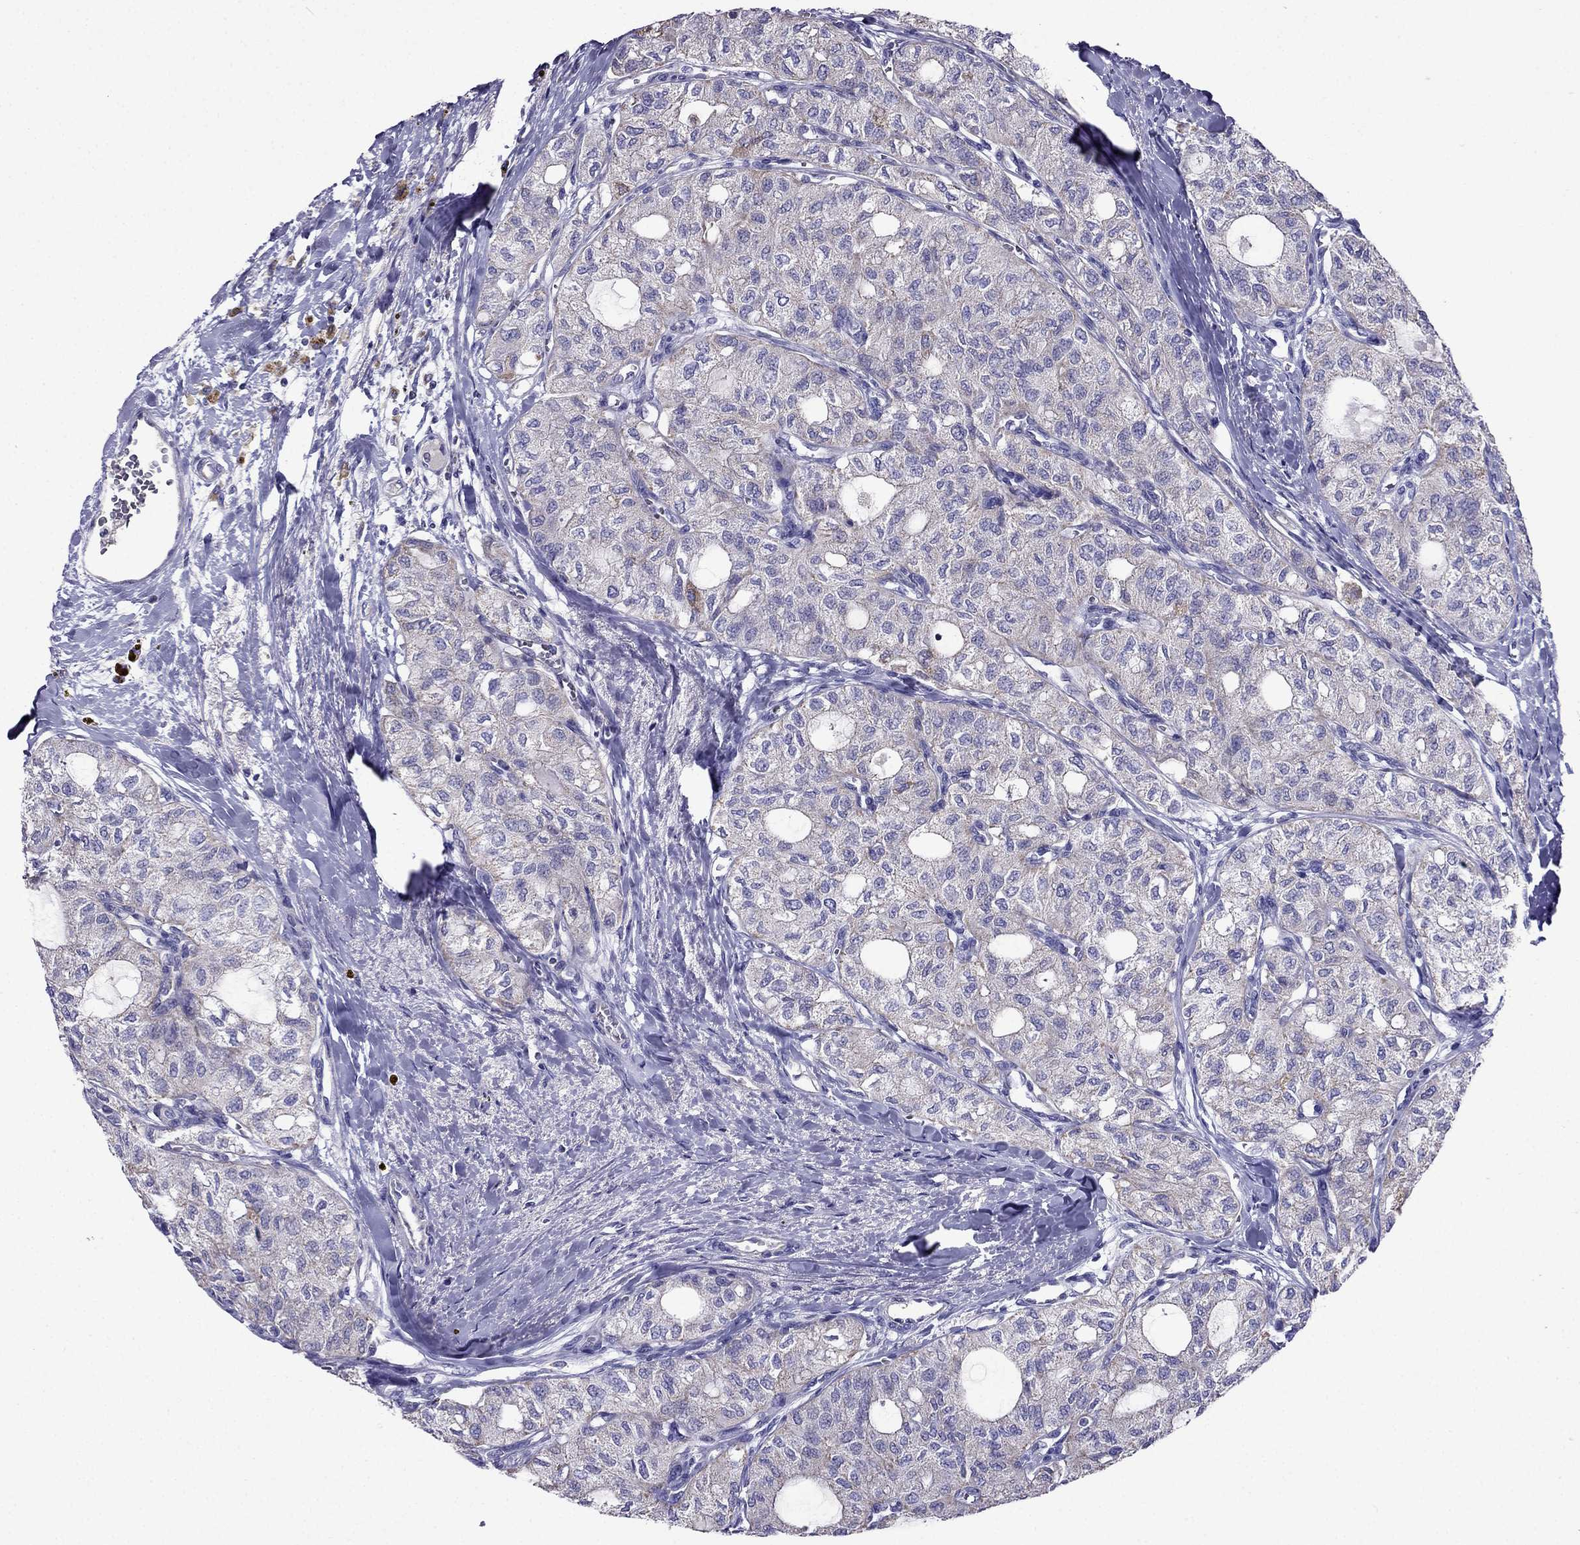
{"staining": {"intensity": "negative", "quantity": "none", "location": "none"}, "tissue": "thyroid cancer", "cell_type": "Tumor cells", "image_type": "cancer", "snomed": [{"axis": "morphology", "description": "Follicular adenoma carcinoma, NOS"}, {"axis": "topography", "description": "Thyroid gland"}], "caption": "Thyroid cancer (follicular adenoma carcinoma) was stained to show a protein in brown. There is no significant expression in tumor cells.", "gene": "DSC1", "patient": {"sex": "male", "age": 75}}